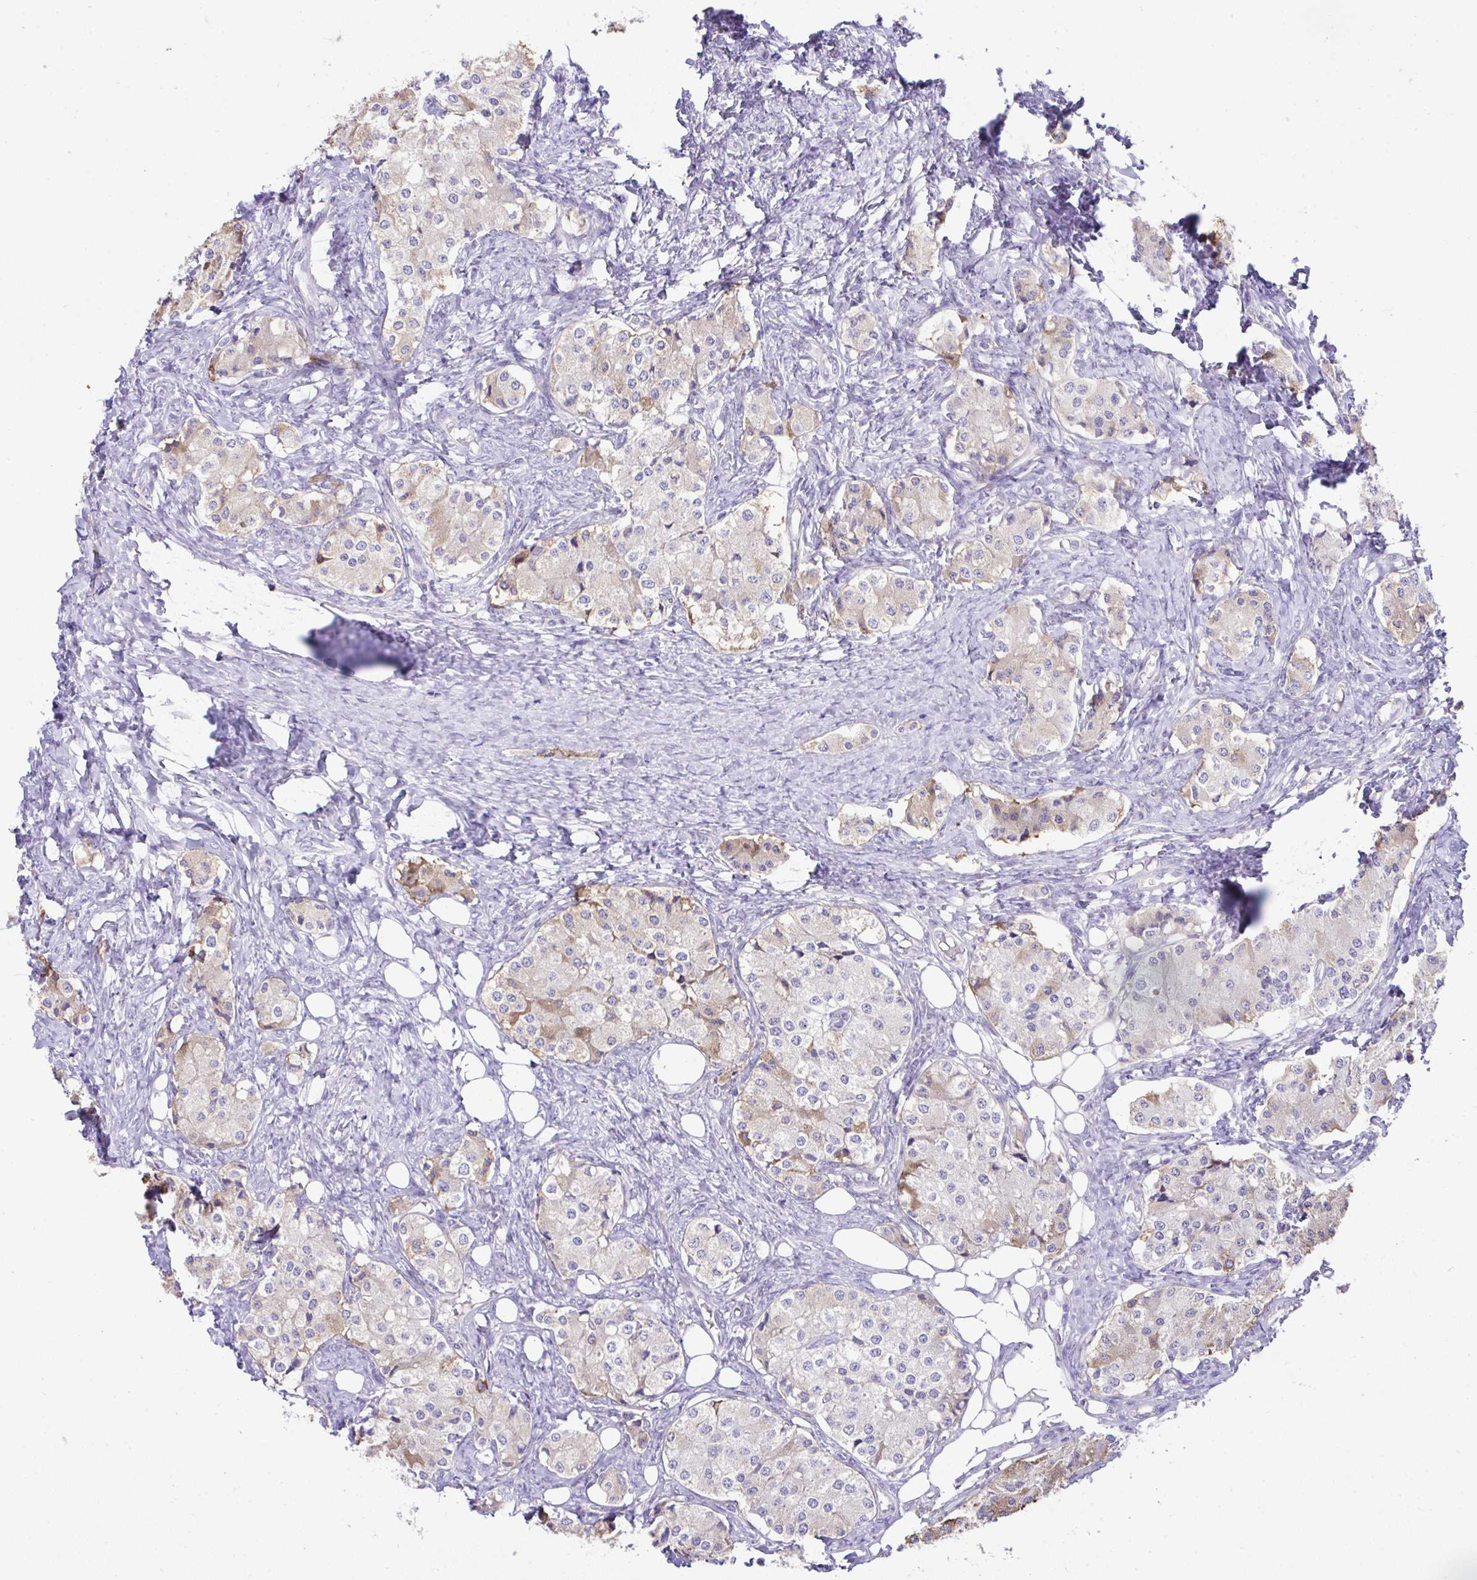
{"staining": {"intensity": "weak", "quantity": "<25%", "location": "cytoplasmic/membranous"}, "tissue": "carcinoid", "cell_type": "Tumor cells", "image_type": "cancer", "snomed": [{"axis": "morphology", "description": "Carcinoid, malignant, NOS"}, {"axis": "topography", "description": "Colon"}], "caption": "Immunohistochemistry photomicrograph of neoplastic tissue: carcinoid (malignant) stained with DAB (3,3'-diaminobenzidine) displays no significant protein expression in tumor cells.", "gene": "OR4P4", "patient": {"sex": "female", "age": 52}}